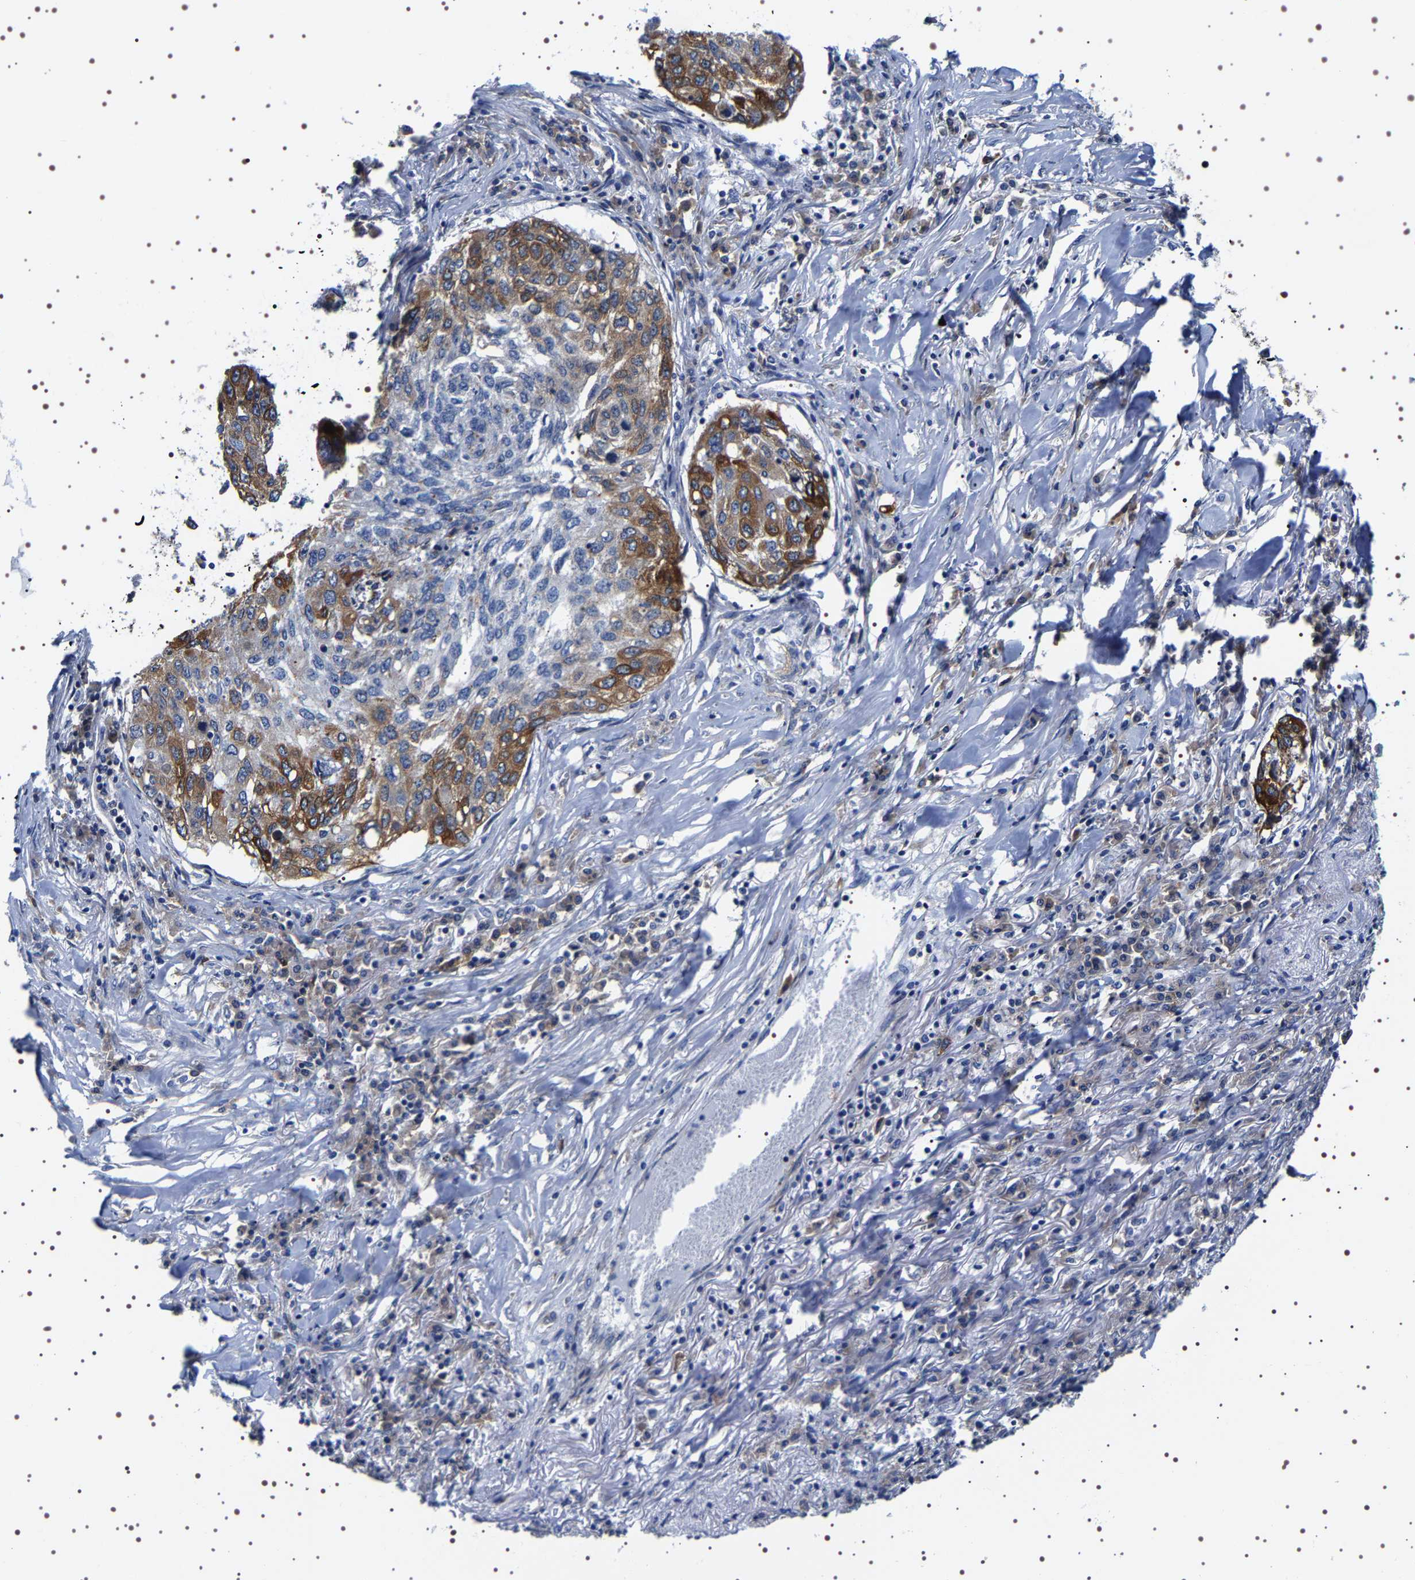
{"staining": {"intensity": "moderate", "quantity": "25%-75%", "location": "cytoplasmic/membranous"}, "tissue": "lung cancer", "cell_type": "Tumor cells", "image_type": "cancer", "snomed": [{"axis": "morphology", "description": "Squamous cell carcinoma, NOS"}, {"axis": "topography", "description": "Lung"}], "caption": "Immunohistochemical staining of lung cancer (squamous cell carcinoma) demonstrates medium levels of moderate cytoplasmic/membranous protein expression in about 25%-75% of tumor cells.", "gene": "SQLE", "patient": {"sex": "female", "age": 63}}